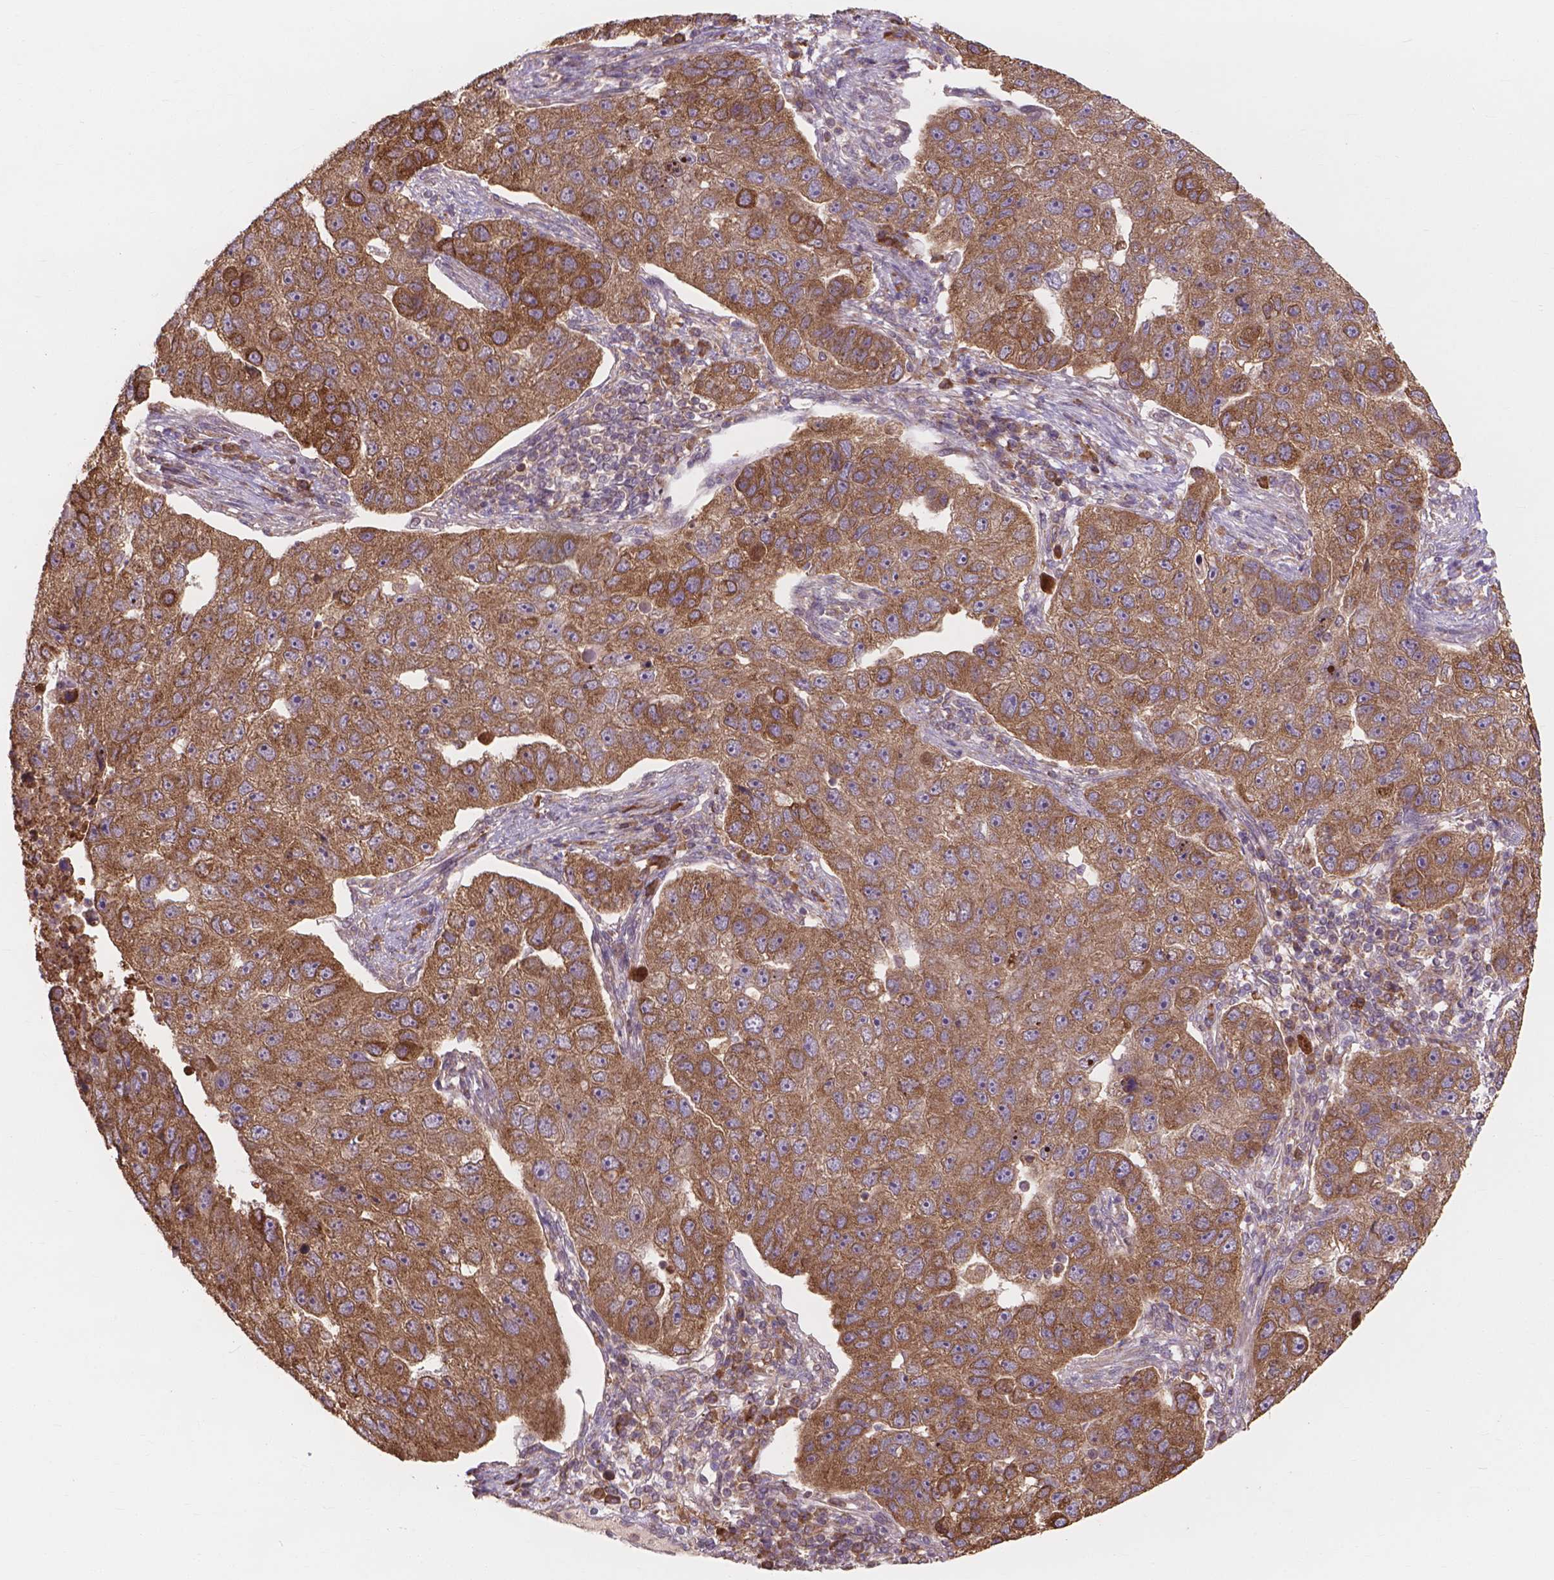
{"staining": {"intensity": "moderate", "quantity": ">75%", "location": "cytoplasmic/membranous"}, "tissue": "pancreatic cancer", "cell_type": "Tumor cells", "image_type": "cancer", "snomed": [{"axis": "morphology", "description": "Adenocarcinoma, NOS"}, {"axis": "topography", "description": "Pancreas"}], "caption": "Pancreatic adenocarcinoma stained for a protein reveals moderate cytoplasmic/membranous positivity in tumor cells.", "gene": "TAB2", "patient": {"sex": "female", "age": 61}}